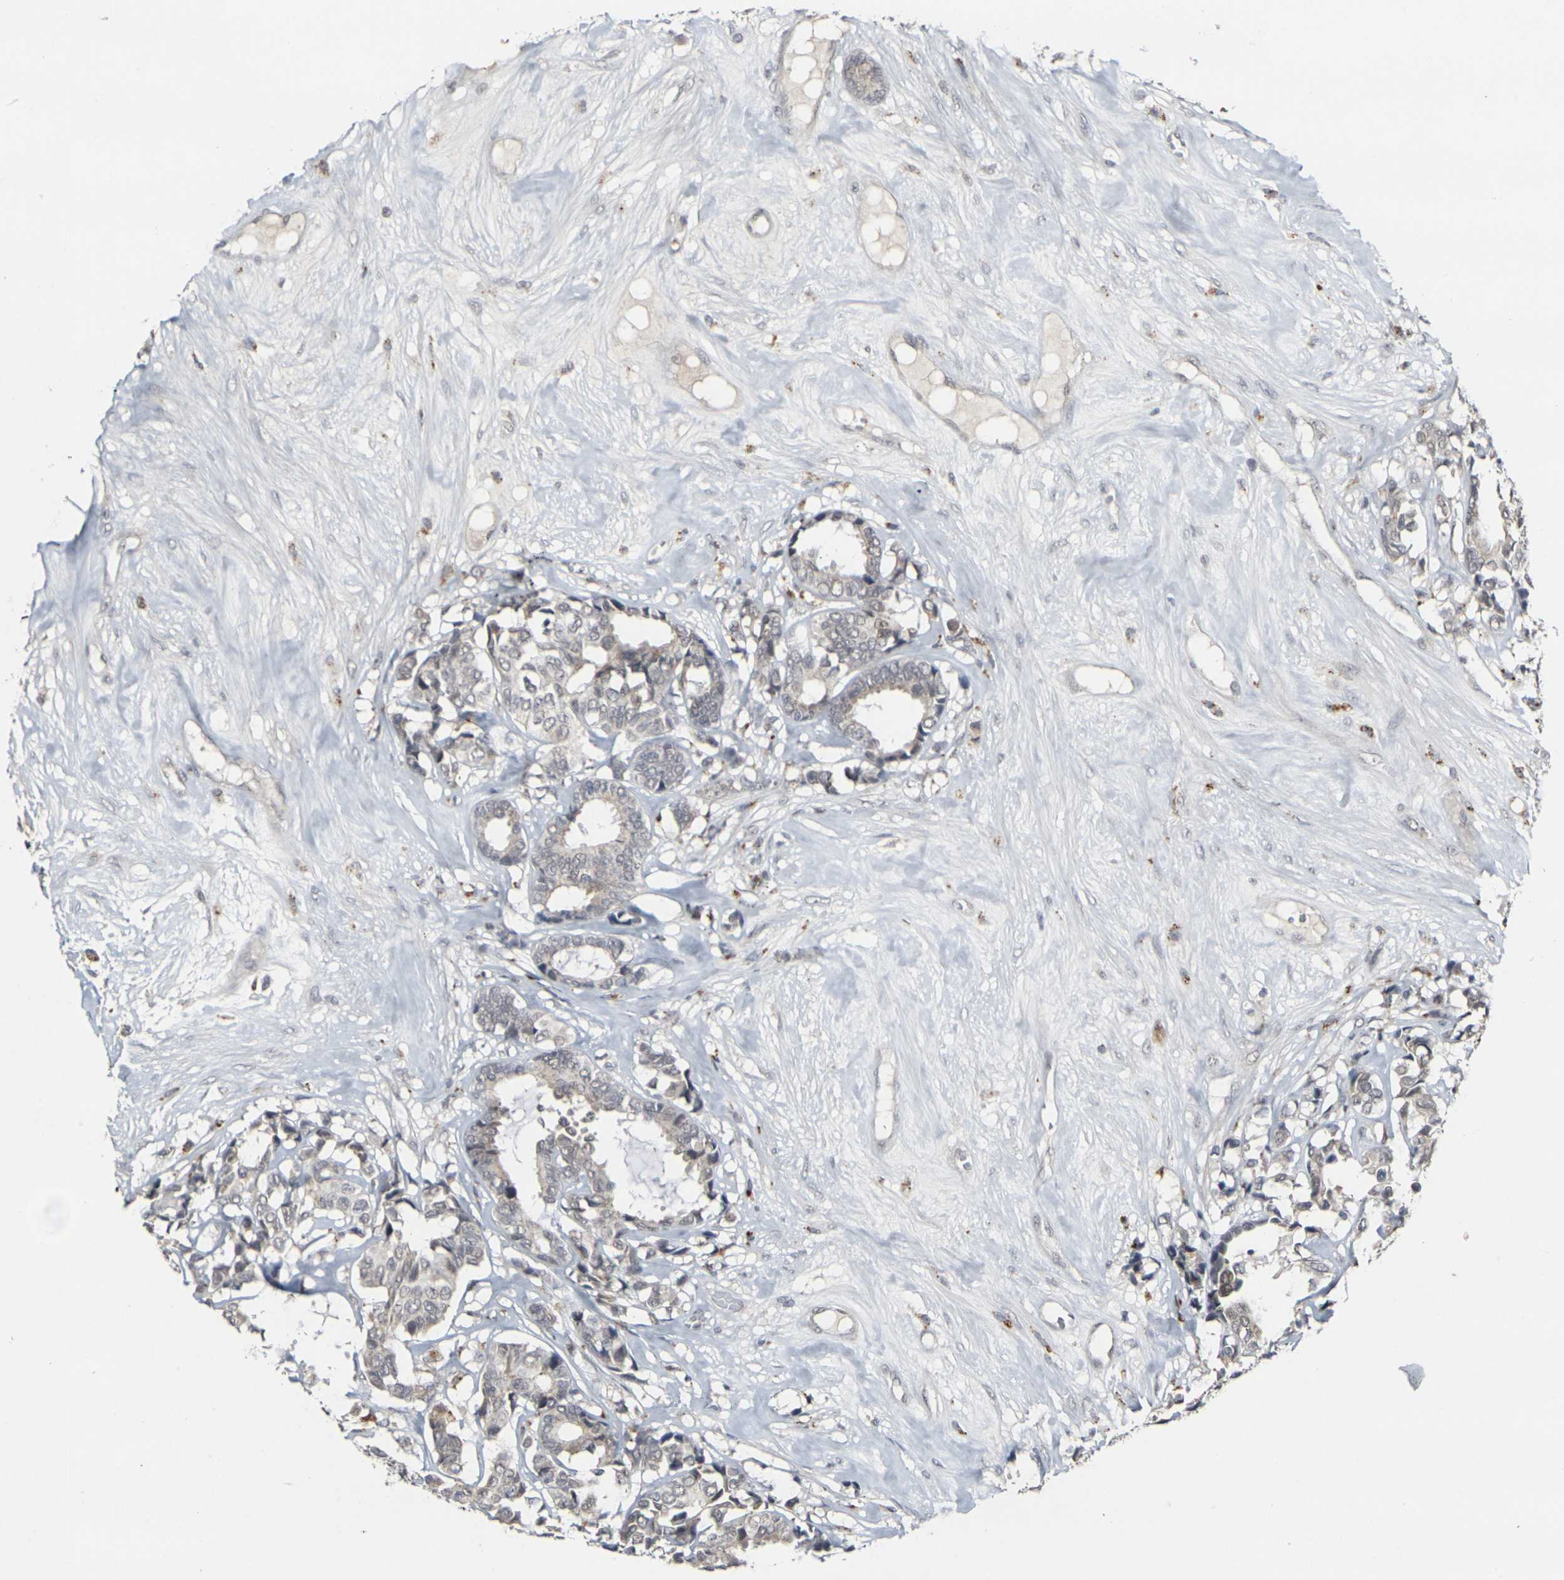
{"staining": {"intensity": "weak", "quantity": "<25%", "location": "cytoplasmic/membranous"}, "tissue": "breast cancer", "cell_type": "Tumor cells", "image_type": "cancer", "snomed": [{"axis": "morphology", "description": "Duct carcinoma"}, {"axis": "topography", "description": "Breast"}], "caption": "Immunohistochemistry (IHC) image of neoplastic tissue: invasive ductal carcinoma (breast) stained with DAB reveals no significant protein expression in tumor cells.", "gene": "GPR19", "patient": {"sex": "female", "age": 87}}